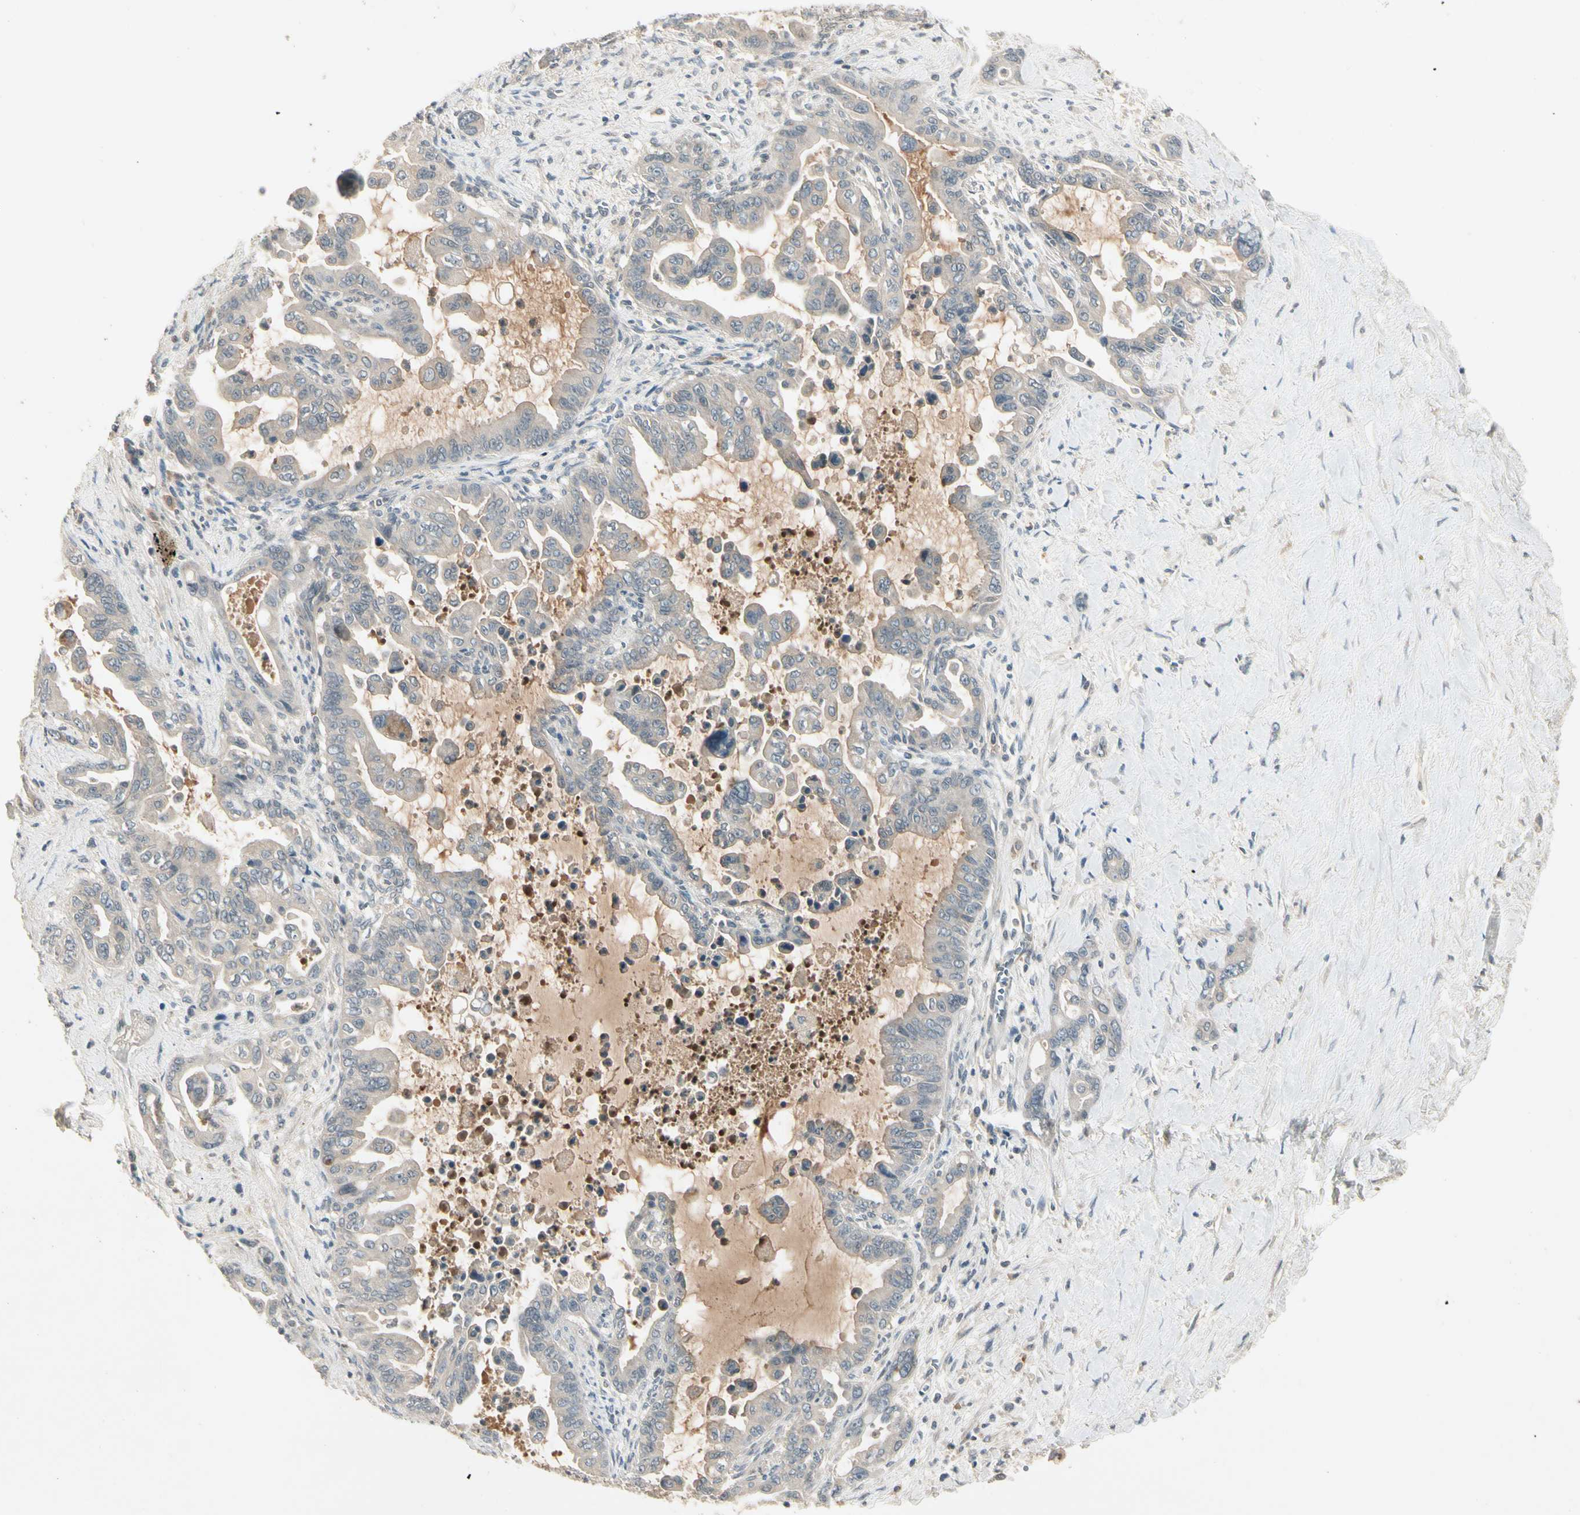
{"staining": {"intensity": "weak", "quantity": "25%-75%", "location": "cytoplasmic/membranous"}, "tissue": "pancreatic cancer", "cell_type": "Tumor cells", "image_type": "cancer", "snomed": [{"axis": "morphology", "description": "Adenocarcinoma, NOS"}, {"axis": "topography", "description": "Pancreas"}], "caption": "A high-resolution histopathology image shows immunohistochemistry (IHC) staining of pancreatic adenocarcinoma, which displays weak cytoplasmic/membranous staining in about 25%-75% of tumor cells.", "gene": "CCL4", "patient": {"sex": "male", "age": 70}}